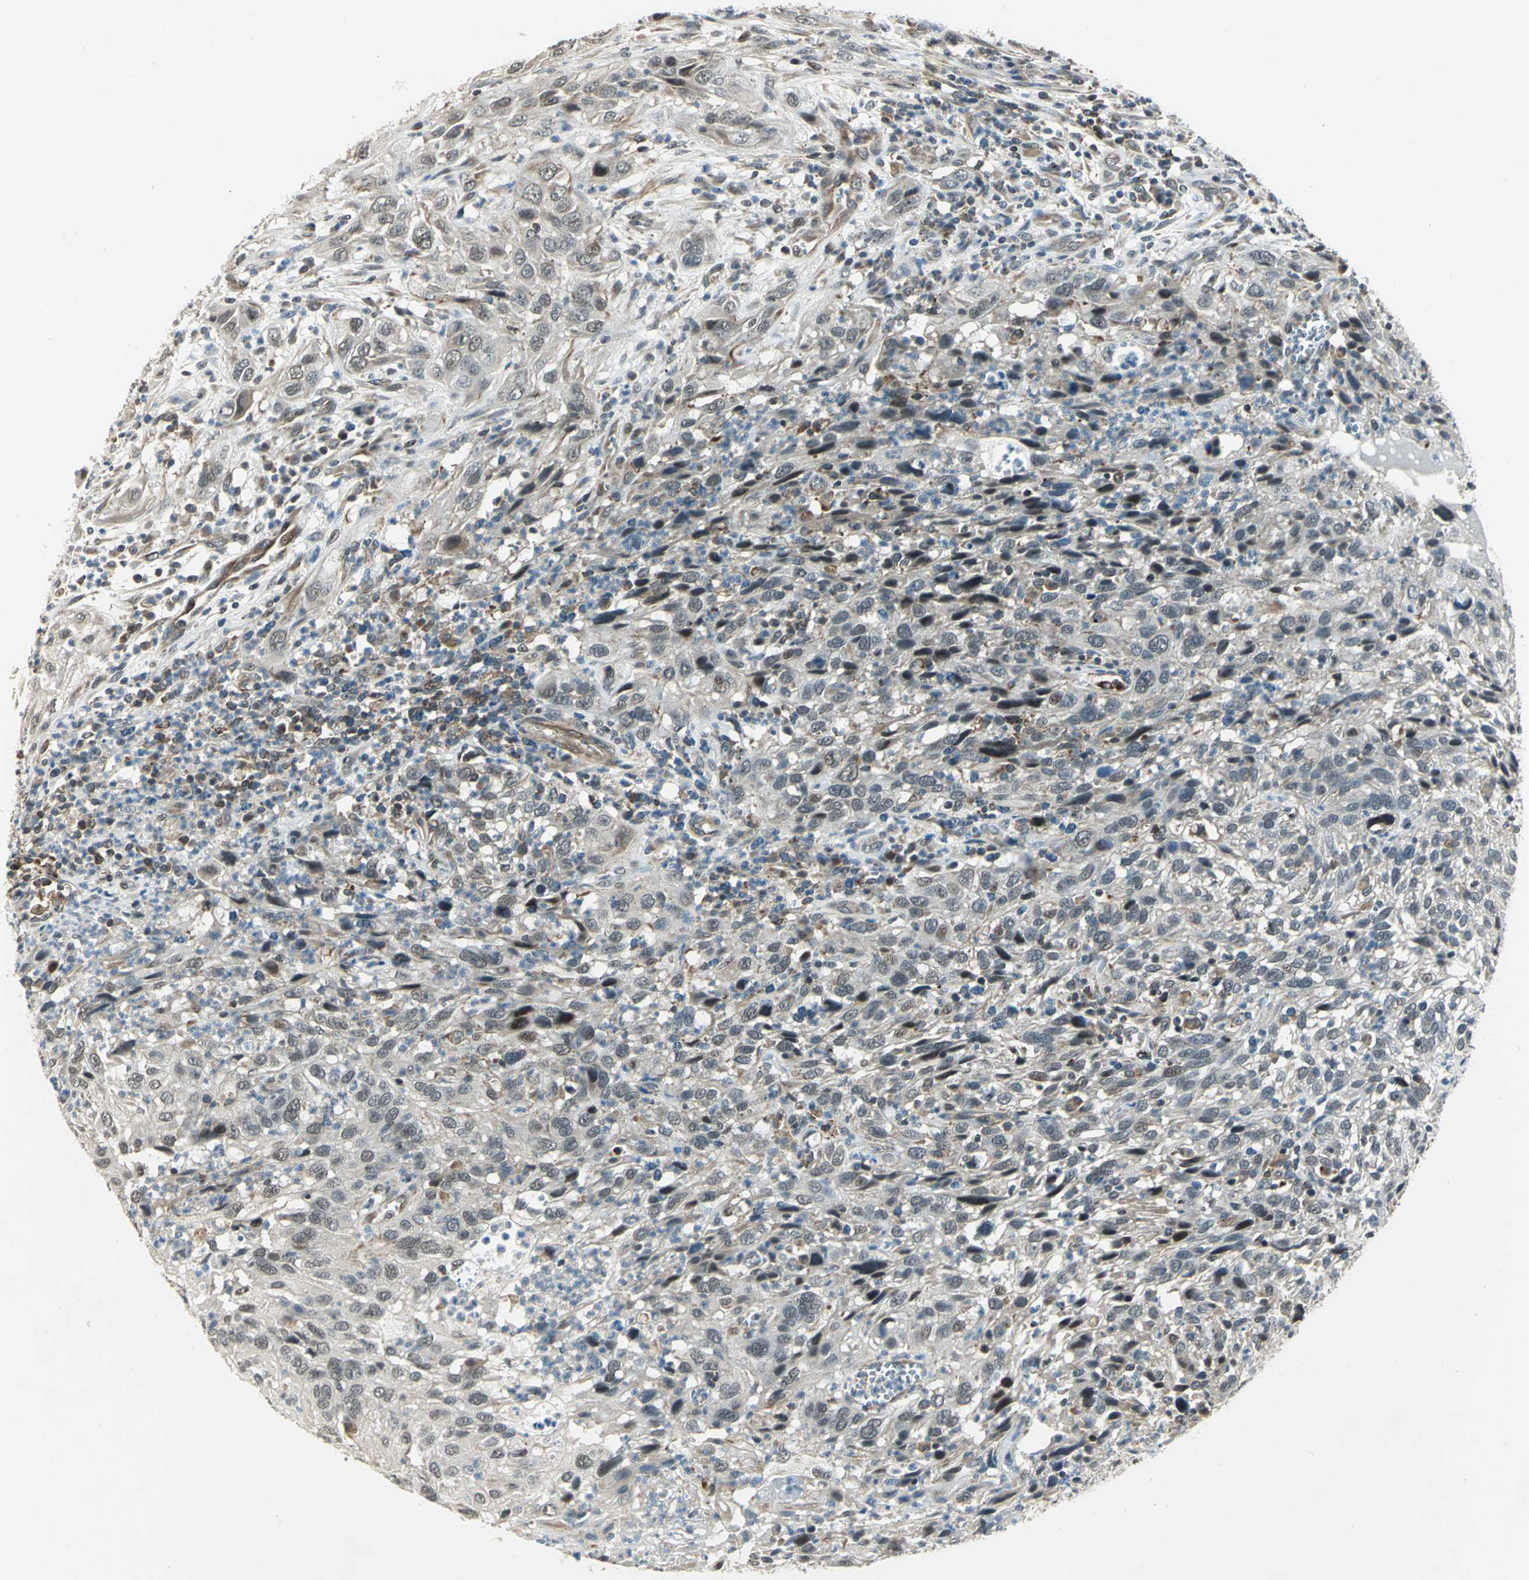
{"staining": {"intensity": "weak", "quantity": "25%-75%", "location": "cytoplasmic/membranous"}, "tissue": "cervical cancer", "cell_type": "Tumor cells", "image_type": "cancer", "snomed": [{"axis": "morphology", "description": "Squamous cell carcinoma, NOS"}, {"axis": "topography", "description": "Cervix"}], "caption": "Protein staining displays weak cytoplasmic/membranous expression in about 25%-75% of tumor cells in cervical cancer (squamous cell carcinoma).", "gene": "PLAGL2", "patient": {"sex": "female", "age": 32}}